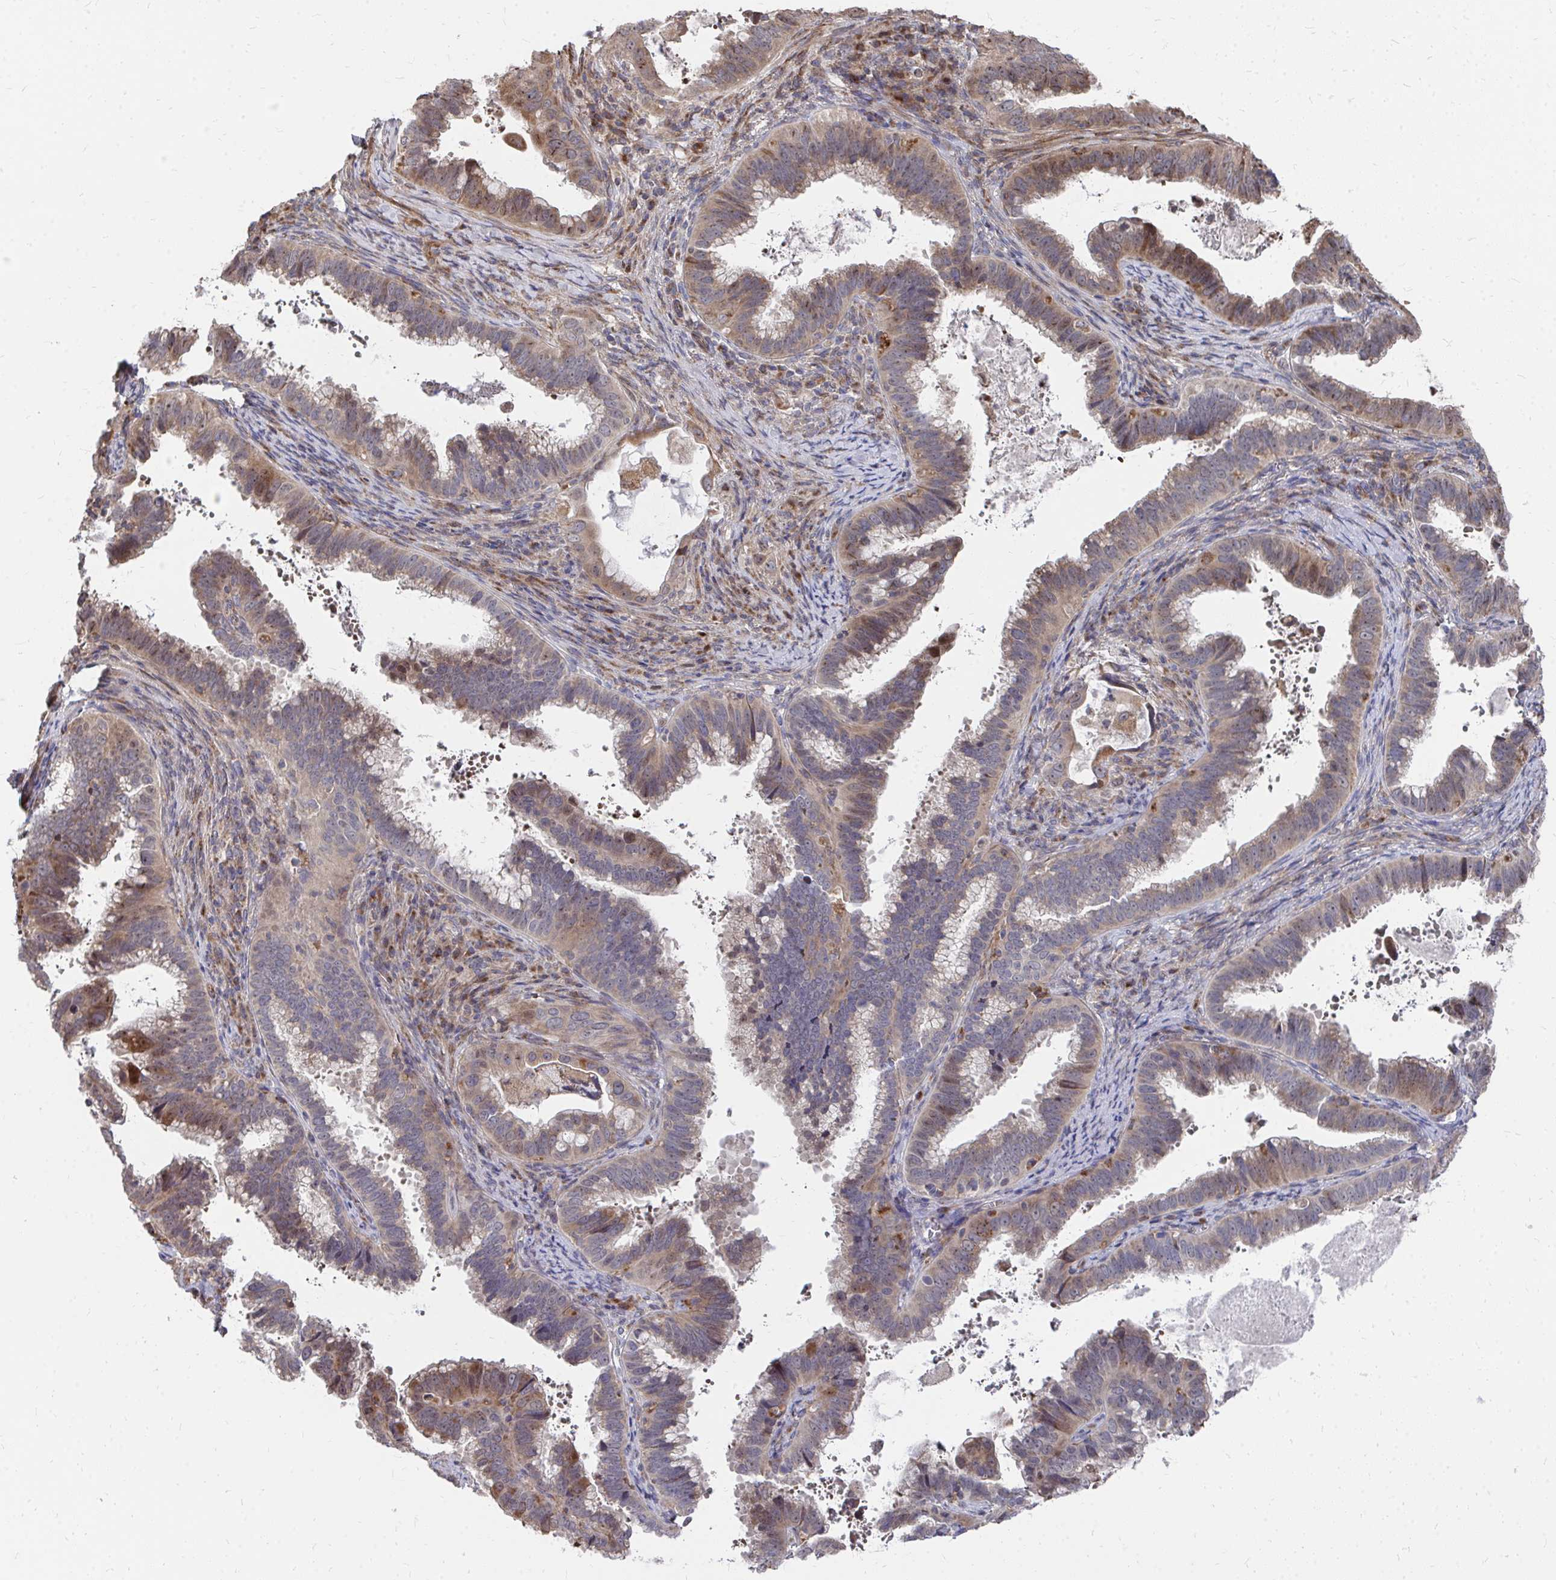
{"staining": {"intensity": "moderate", "quantity": "25%-75%", "location": "cytoplasmic/membranous"}, "tissue": "cervical cancer", "cell_type": "Tumor cells", "image_type": "cancer", "snomed": [{"axis": "morphology", "description": "Adenocarcinoma, NOS"}, {"axis": "topography", "description": "Cervix"}], "caption": "Protein expression analysis of cervical cancer (adenocarcinoma) shows moderate cytoplasmic/membranous staining in approximately 25%-75% of tumor cells. (brown staining indicates protein expression, while blue staining denotes nuclei).", "gene": "FAM89A", "patient": {"sex": "female", "age": 61}}